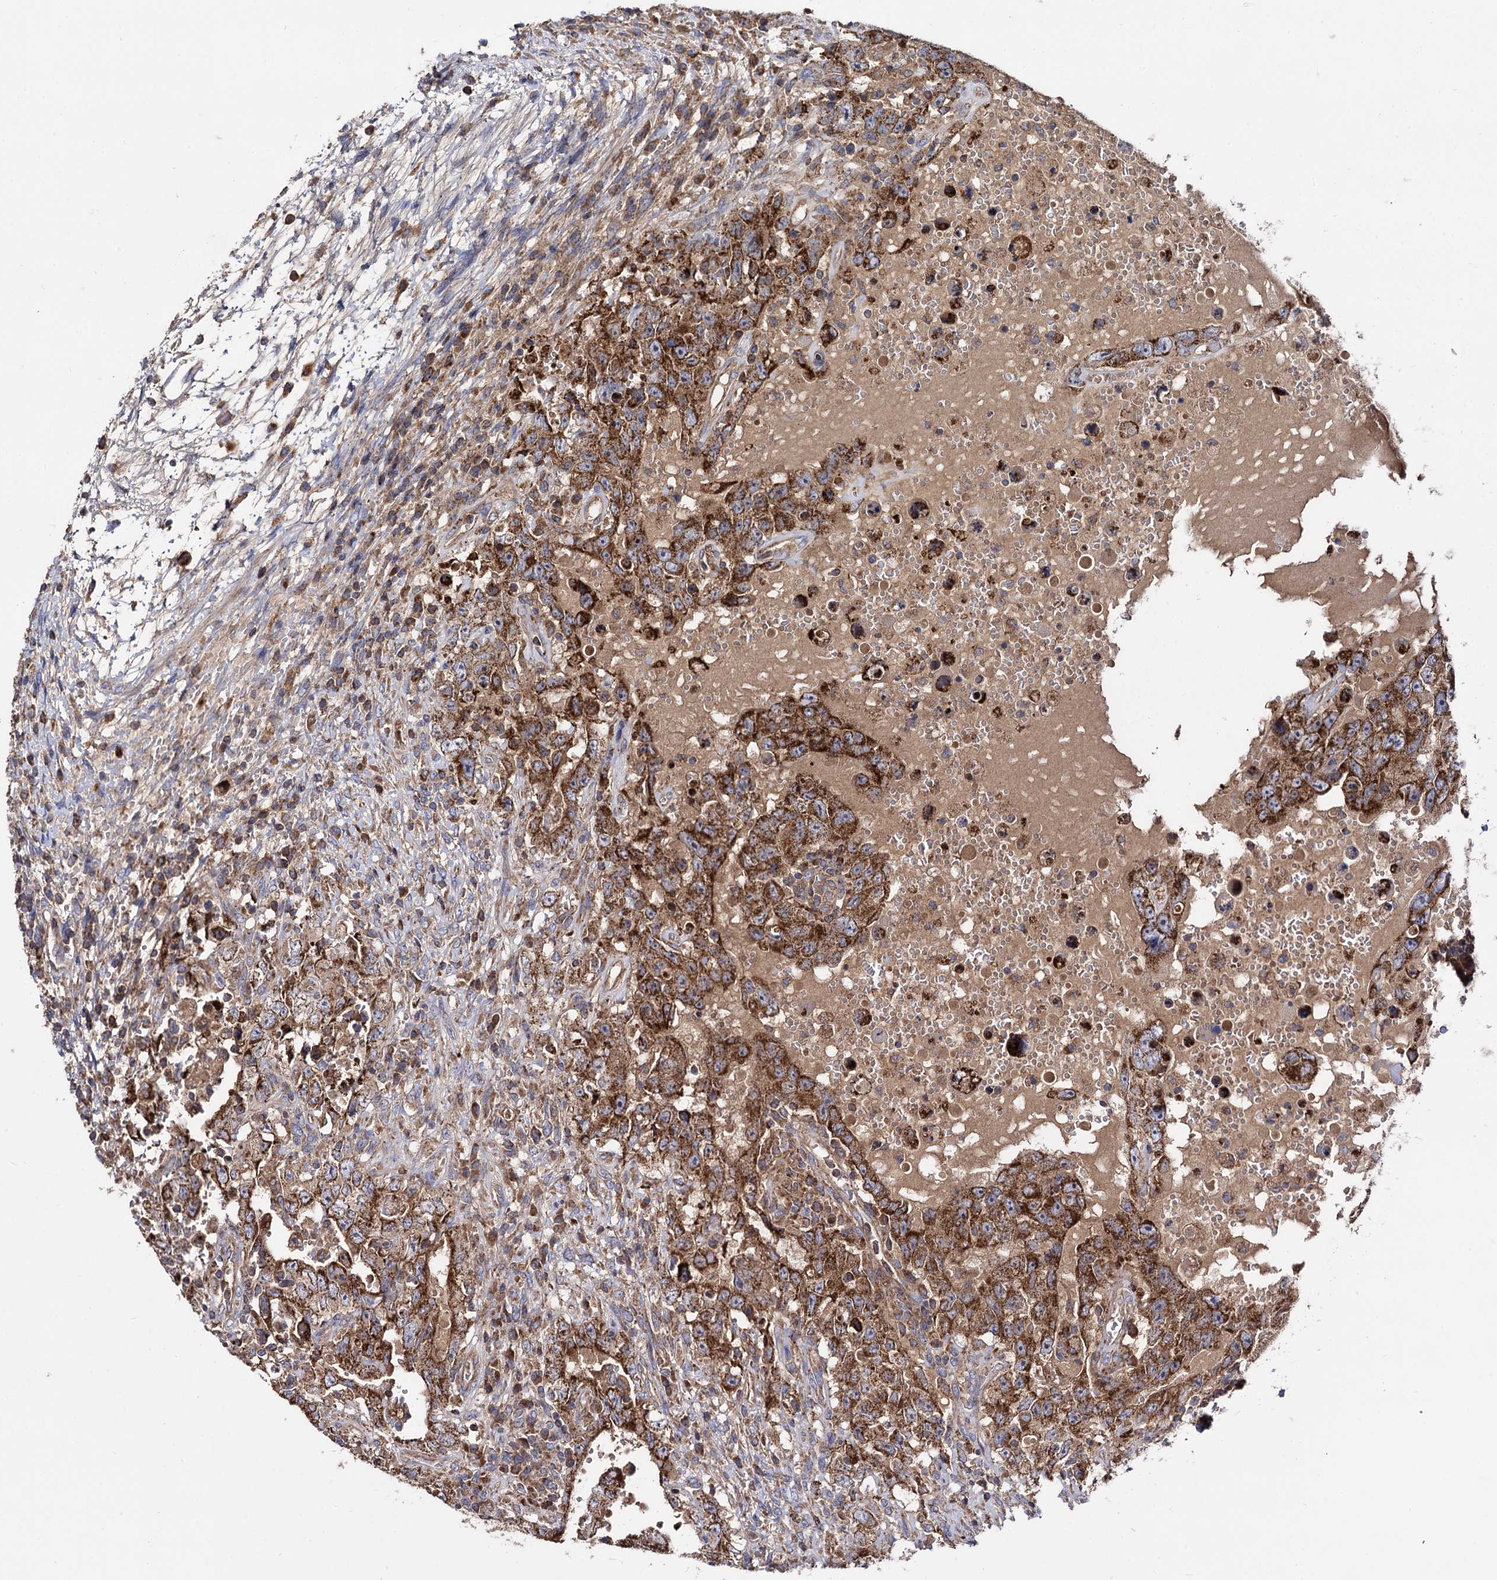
{"staining": {"intensity": "strong", "quantity": ">75%", "location": "cytoplasmic/membranous"}, "tissue": "testis cancer", "cell_type": "Tumor cells", "image_type": "cancer", "snomed": [{"axis": "morphology", "description": "Carcinoma, Embryonal, NOS"}, {"axis": "topography", "description": "Testis"}], "caption": "The micrograph displays staining of testis cancer, revealing strong cytoplasmic/membranous protein staining (brown color) within tumor cells.", "gene": "IQCH", "patient": {"sex": "male", "age": 26}}